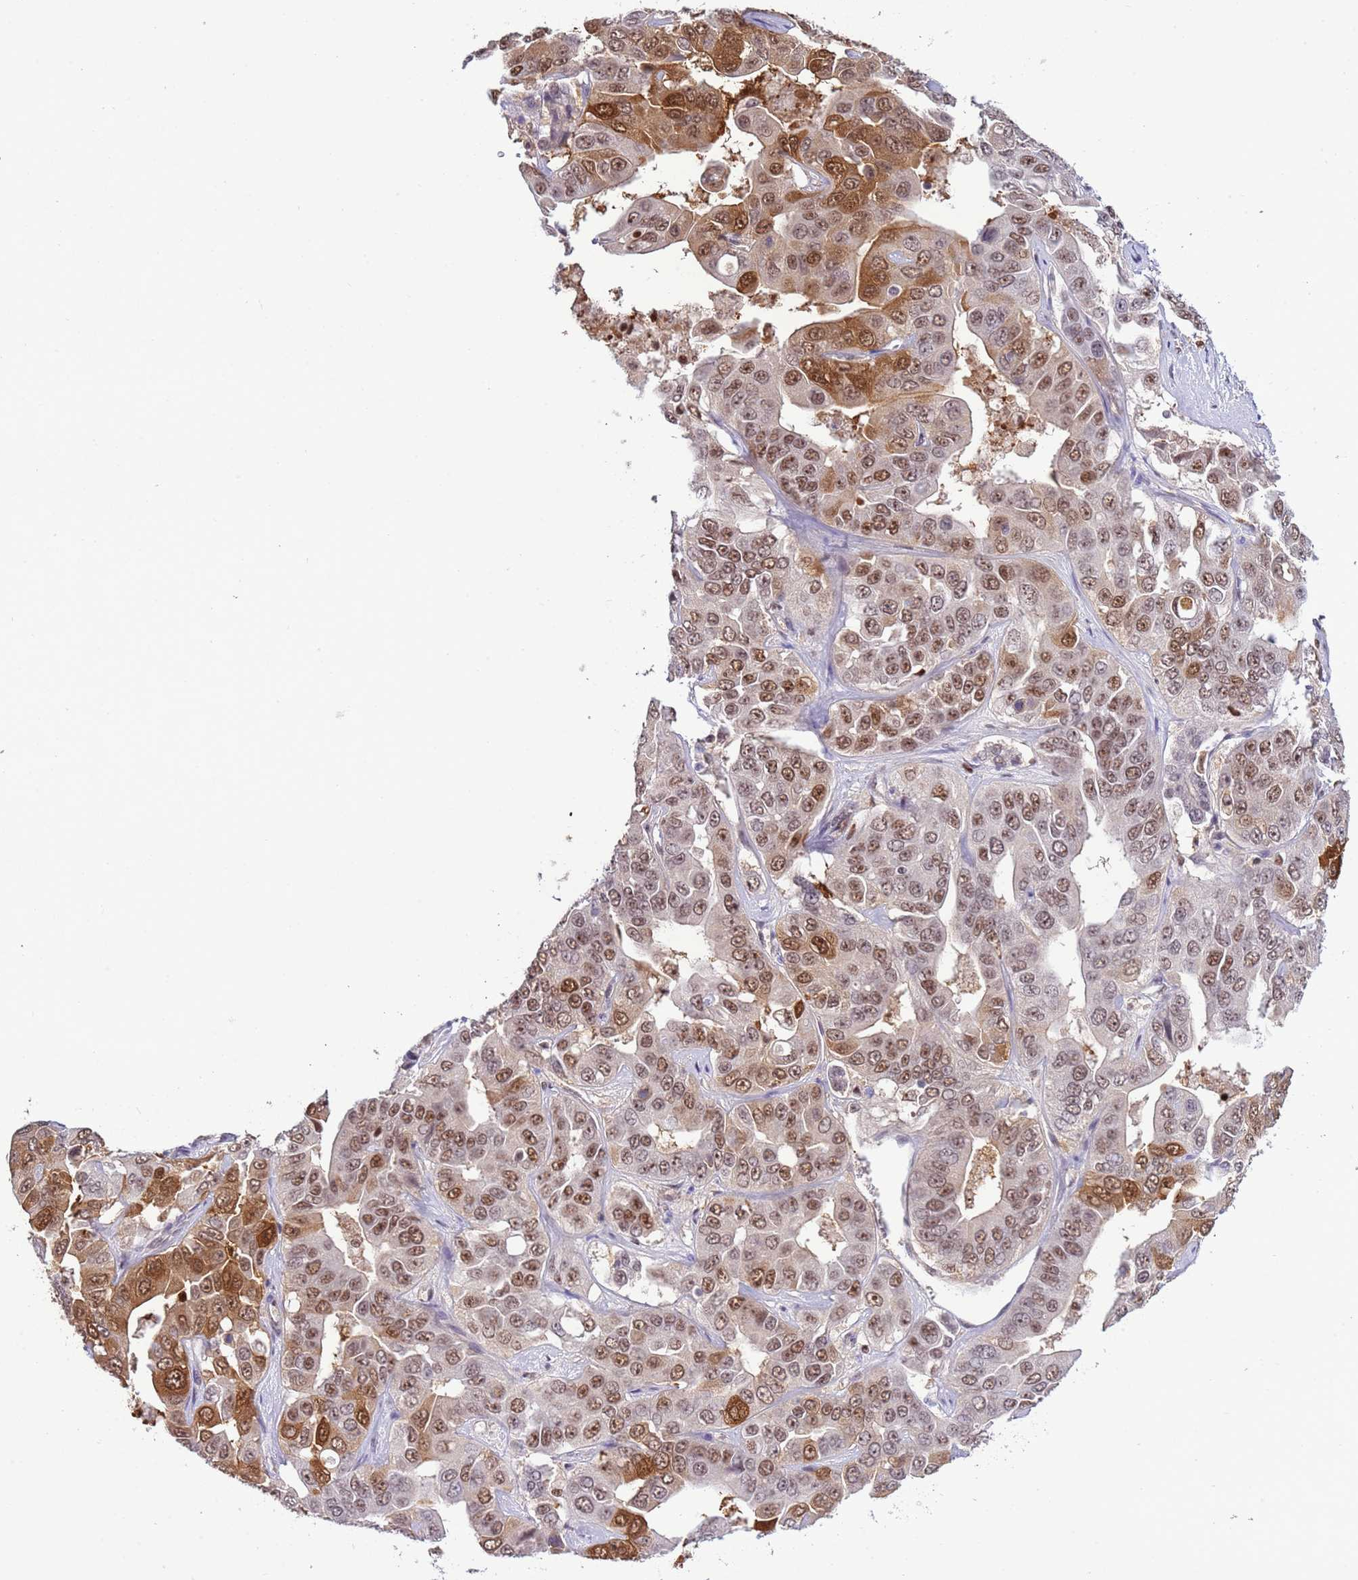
{"staining": {"intensity": "moderate", "quantity": ">75%", "location": "cytoplasmic/membranous,nuclear"}, "tissue": "liver cancer", "cell_type": "Tumor cells", "image_type": "cancer", "snomed": [{"axis": "morphology", "description": "Cholangiocarcinoma"}, {"axis": "topography", "description": "Liver"}], "caption": "Immunohistochemical staining of liver cholangiocarcinoma exhibits medium levels of moderate cytoplasmic/membranous and nuclear protein expression in about >75% of tumor cells.", "gene": "PRPF6", "patient": {"sex": "female", "age": 52}}